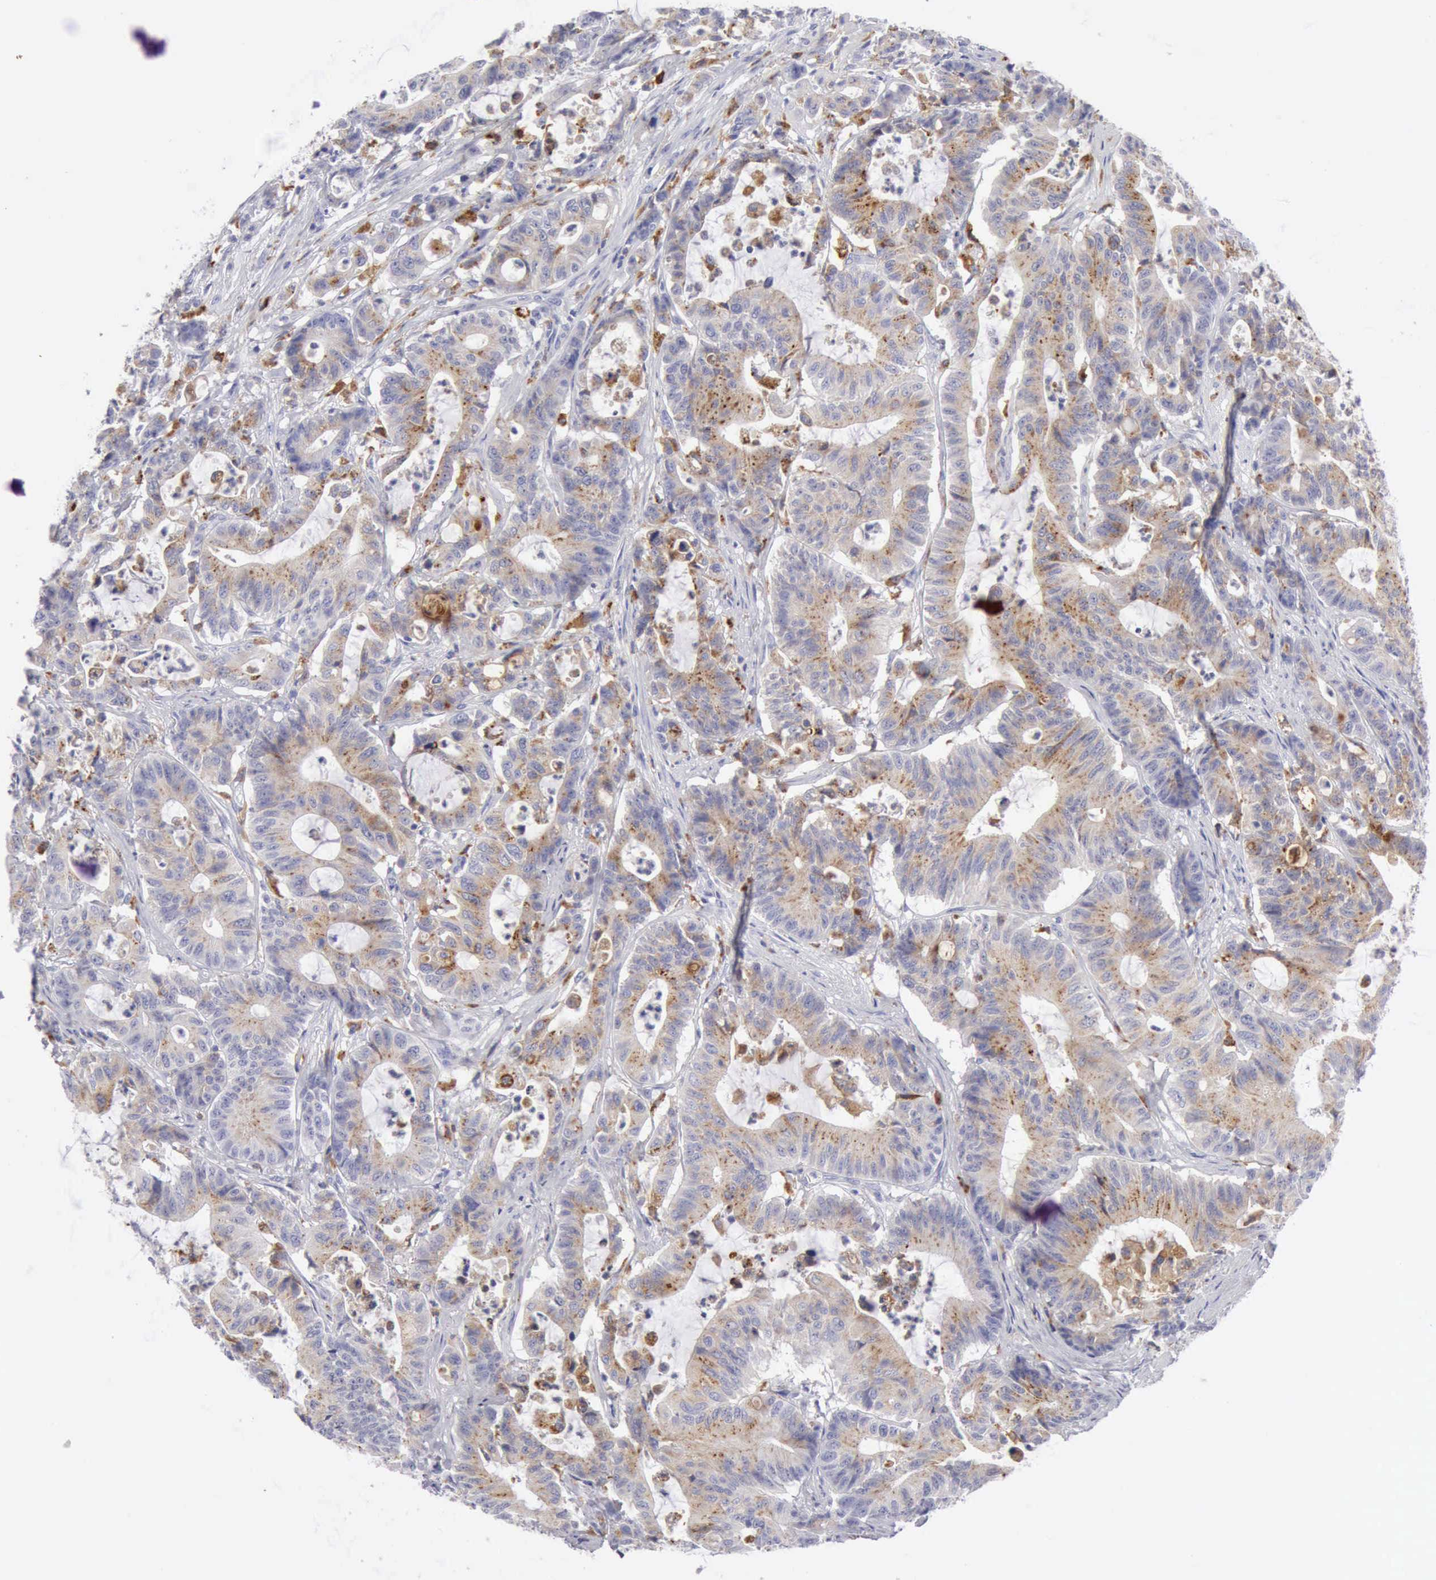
{"staining": {"intensity": "weak", "quantity": ">75%", "location": "cytoplasmic/membranous"}, "tissue": "colorectal cancer", "cell_type": "Tumor cells", "image_type": "cancer", "snomed": [{"axis": "morphology", "description": "Adenocarcinoma, NOS"}, {"axis": "topography", "description": "Colon"}], "caption": "Colorectal cancer stained with DAB immunohistochemistry exhibits low levels of weak cytoplasmic/membranous staining in approximately >75% of tumor cells. Nuclei are stained in blue.", "gene": "CTSS", "patient": {"sex": "female", "age": 84}}